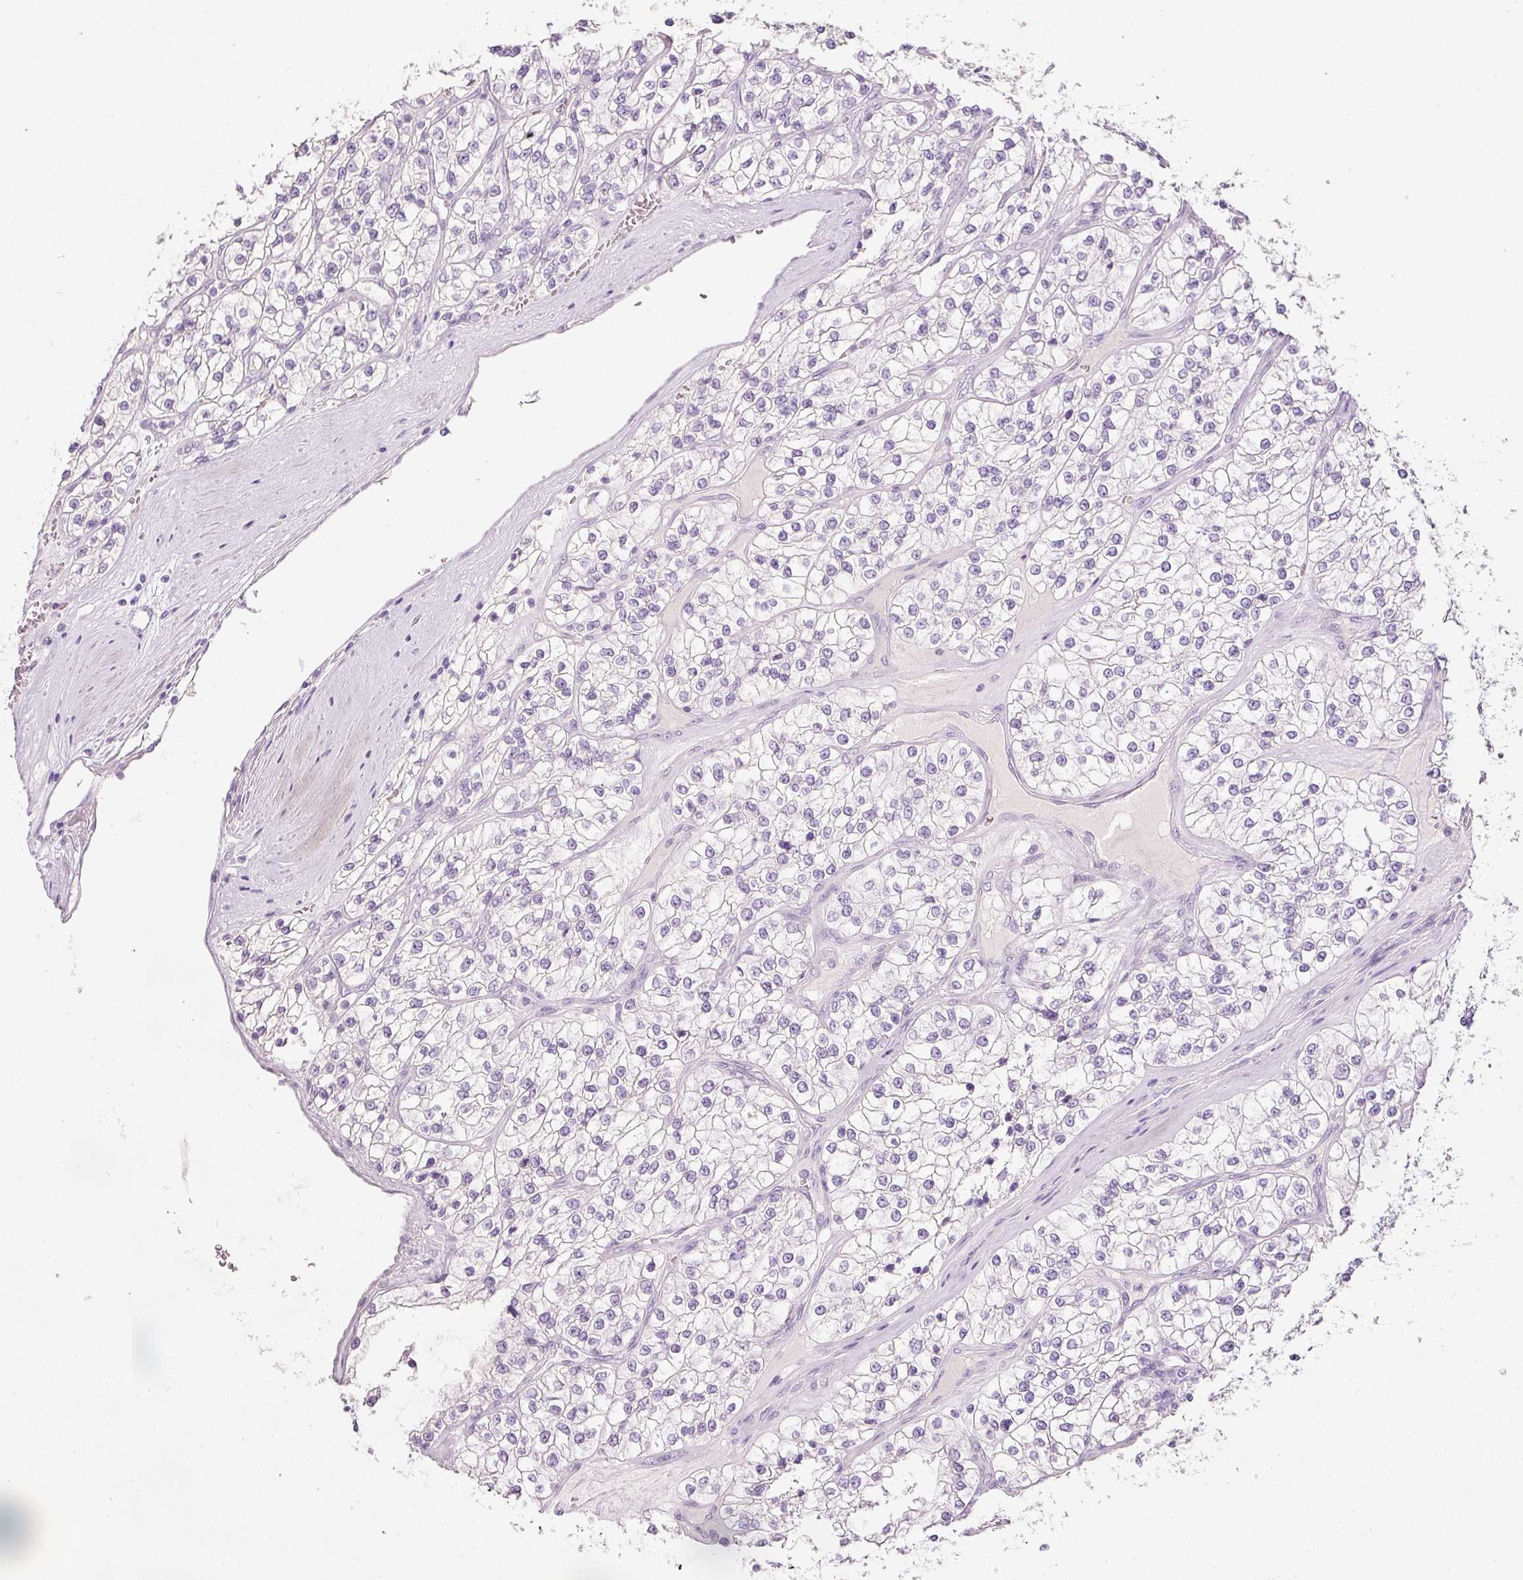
{"staining": {"intensity": "negative", "quantity": "none", "location": "none"}, "tissue": "renal cancer", "cell_type": "Tumor cells", "image_type": "cancer", "snomed": [{"axis": "morphology", "description": "Adenocarcinoma, NOS"}, {"axis": "topography", "description": "Kidney"}], "caption": "Protein analysis of renal cancer (adenocarcinoma) shows no significant staining in tumor cells.", "gene": "DNM1", "patient": {"sex": "female", "age": 57}}